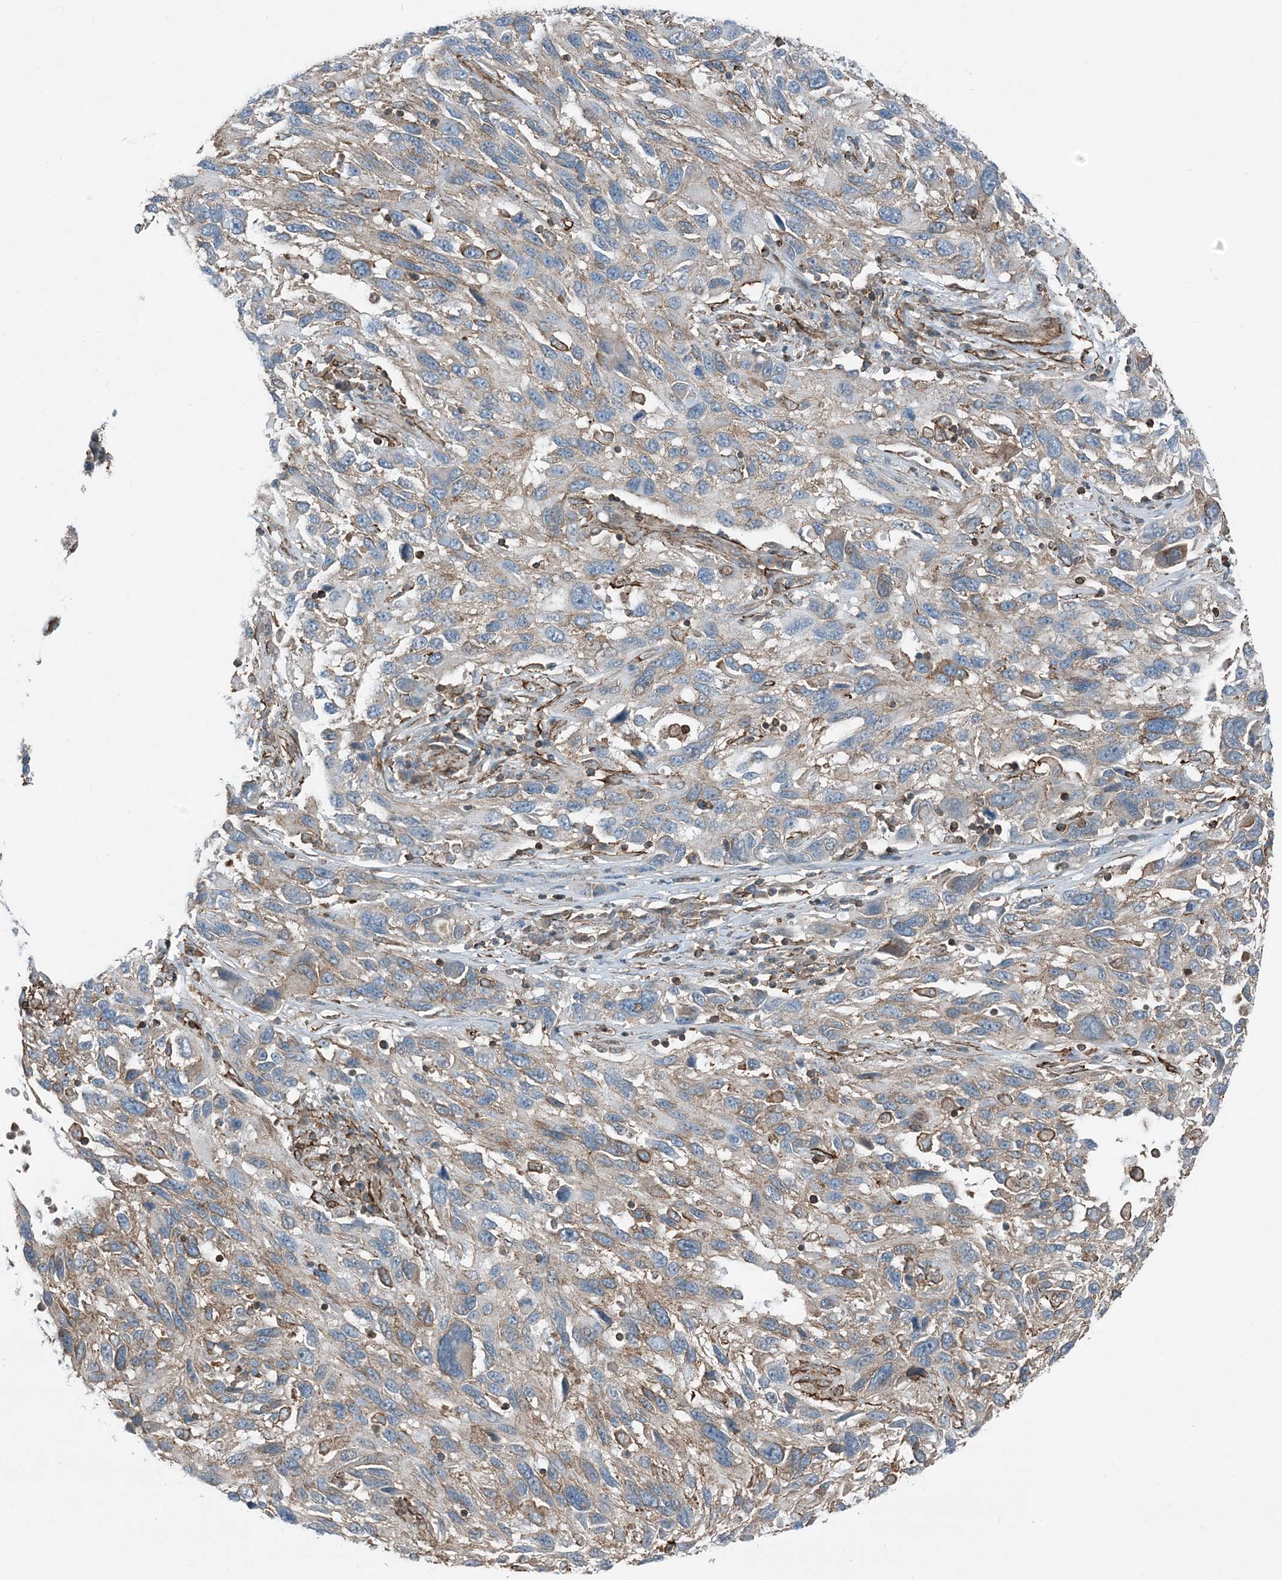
{"staining": {"intensity": "weak", "quantity": "<25%", "location": "cytoplasmic/membranous"}, "tissue": "melanoma", "cell_type": "Tumor cells", "image_type": "cancer", "snomed": [{"axis": "morphology", "description": "Malignant melanoma, NOS"}, {"axis": "topography", "description": "Skin"}], "caption": "This is a histopathology image of IHC staining of melanoma, which shows no positivity in tumor cells. (DAB IHC, high magnification).", "gene": "APOBEC3C", "patient": {"sex": "male", "age": 53}}